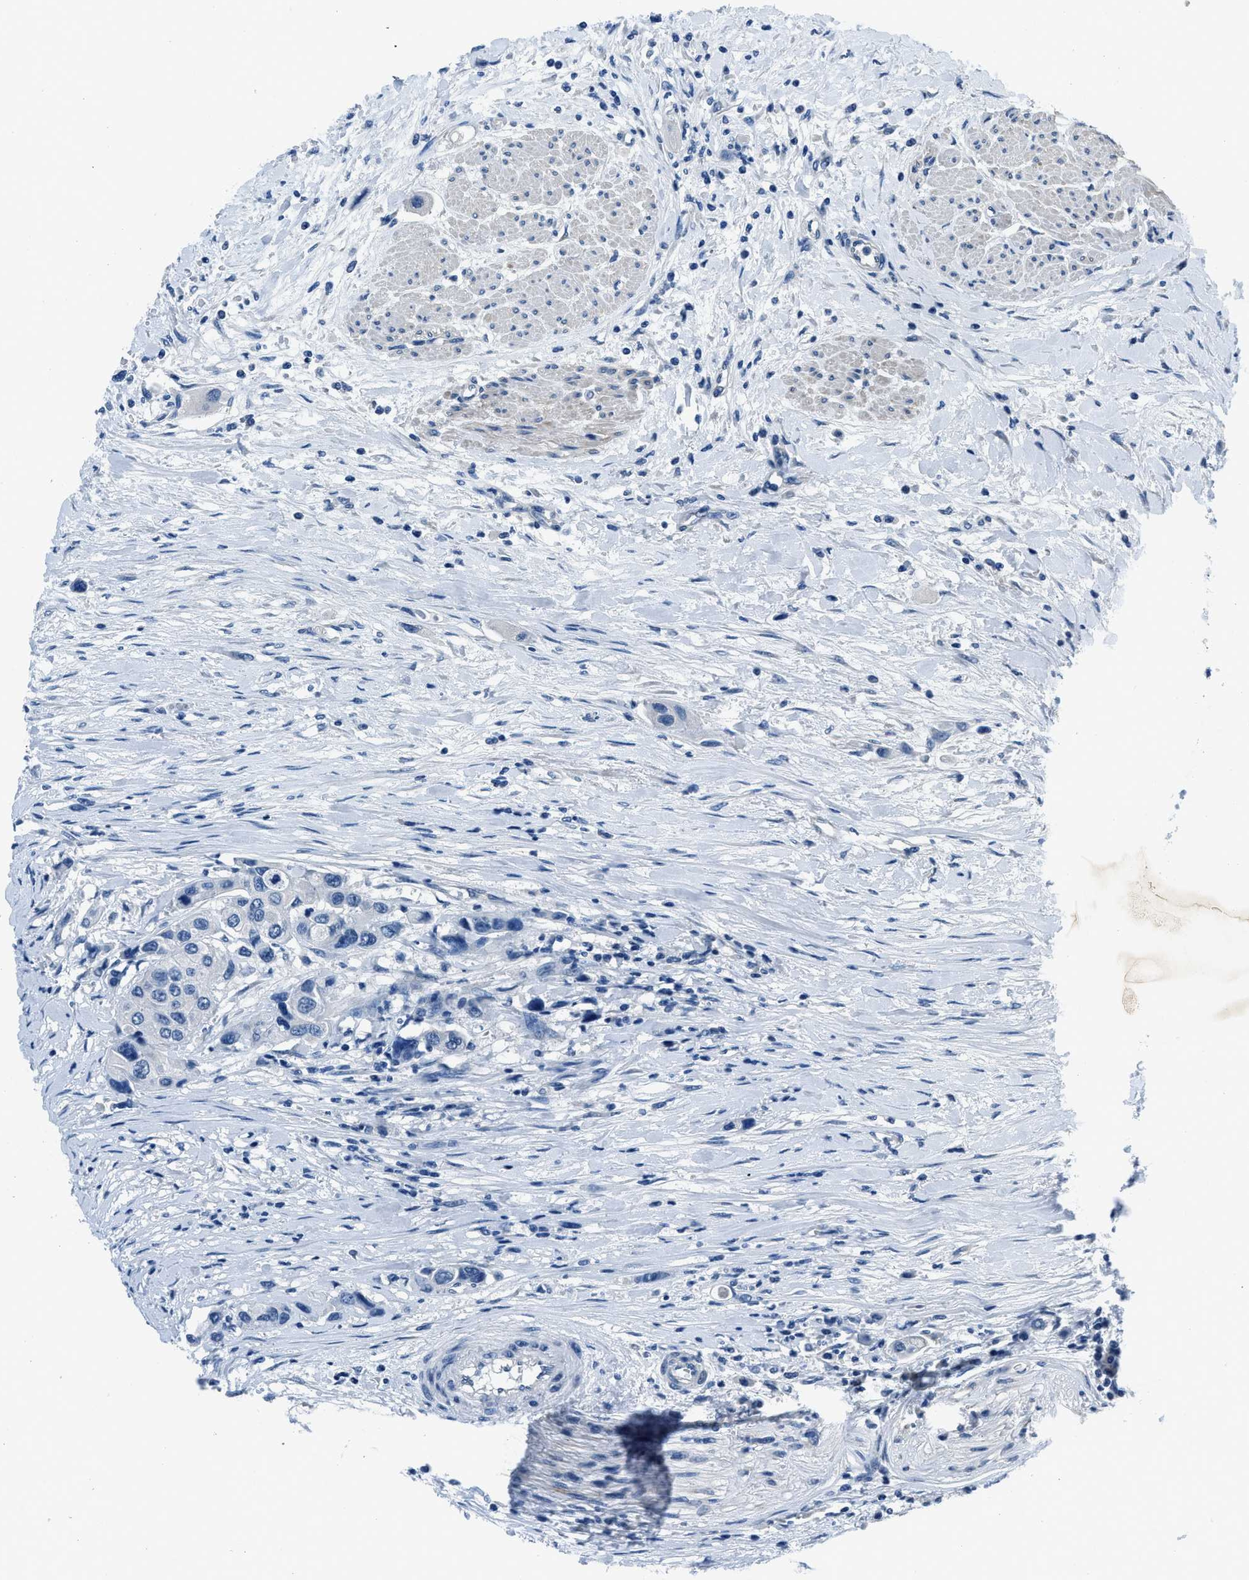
{"staining": {"intensity": "negative", "quantity": "none", "location": "none"}, "tissue": "urothelial cancer", "cell_type": "Tumor cells", "image_type": "cancer", "snomed": [{"axis": "morphology", "description": "Urothelial carcinoma, High grade"}, {"axis": "topography", "description": "Urinary bladder"}], "caption": "A histopathology image of urothelial carcinoma (high-grade) stained for a protein exhibits no brown staining in tumor cells.", "gene": "GJA3", "patient": {"sex": "female", "age": 56}}